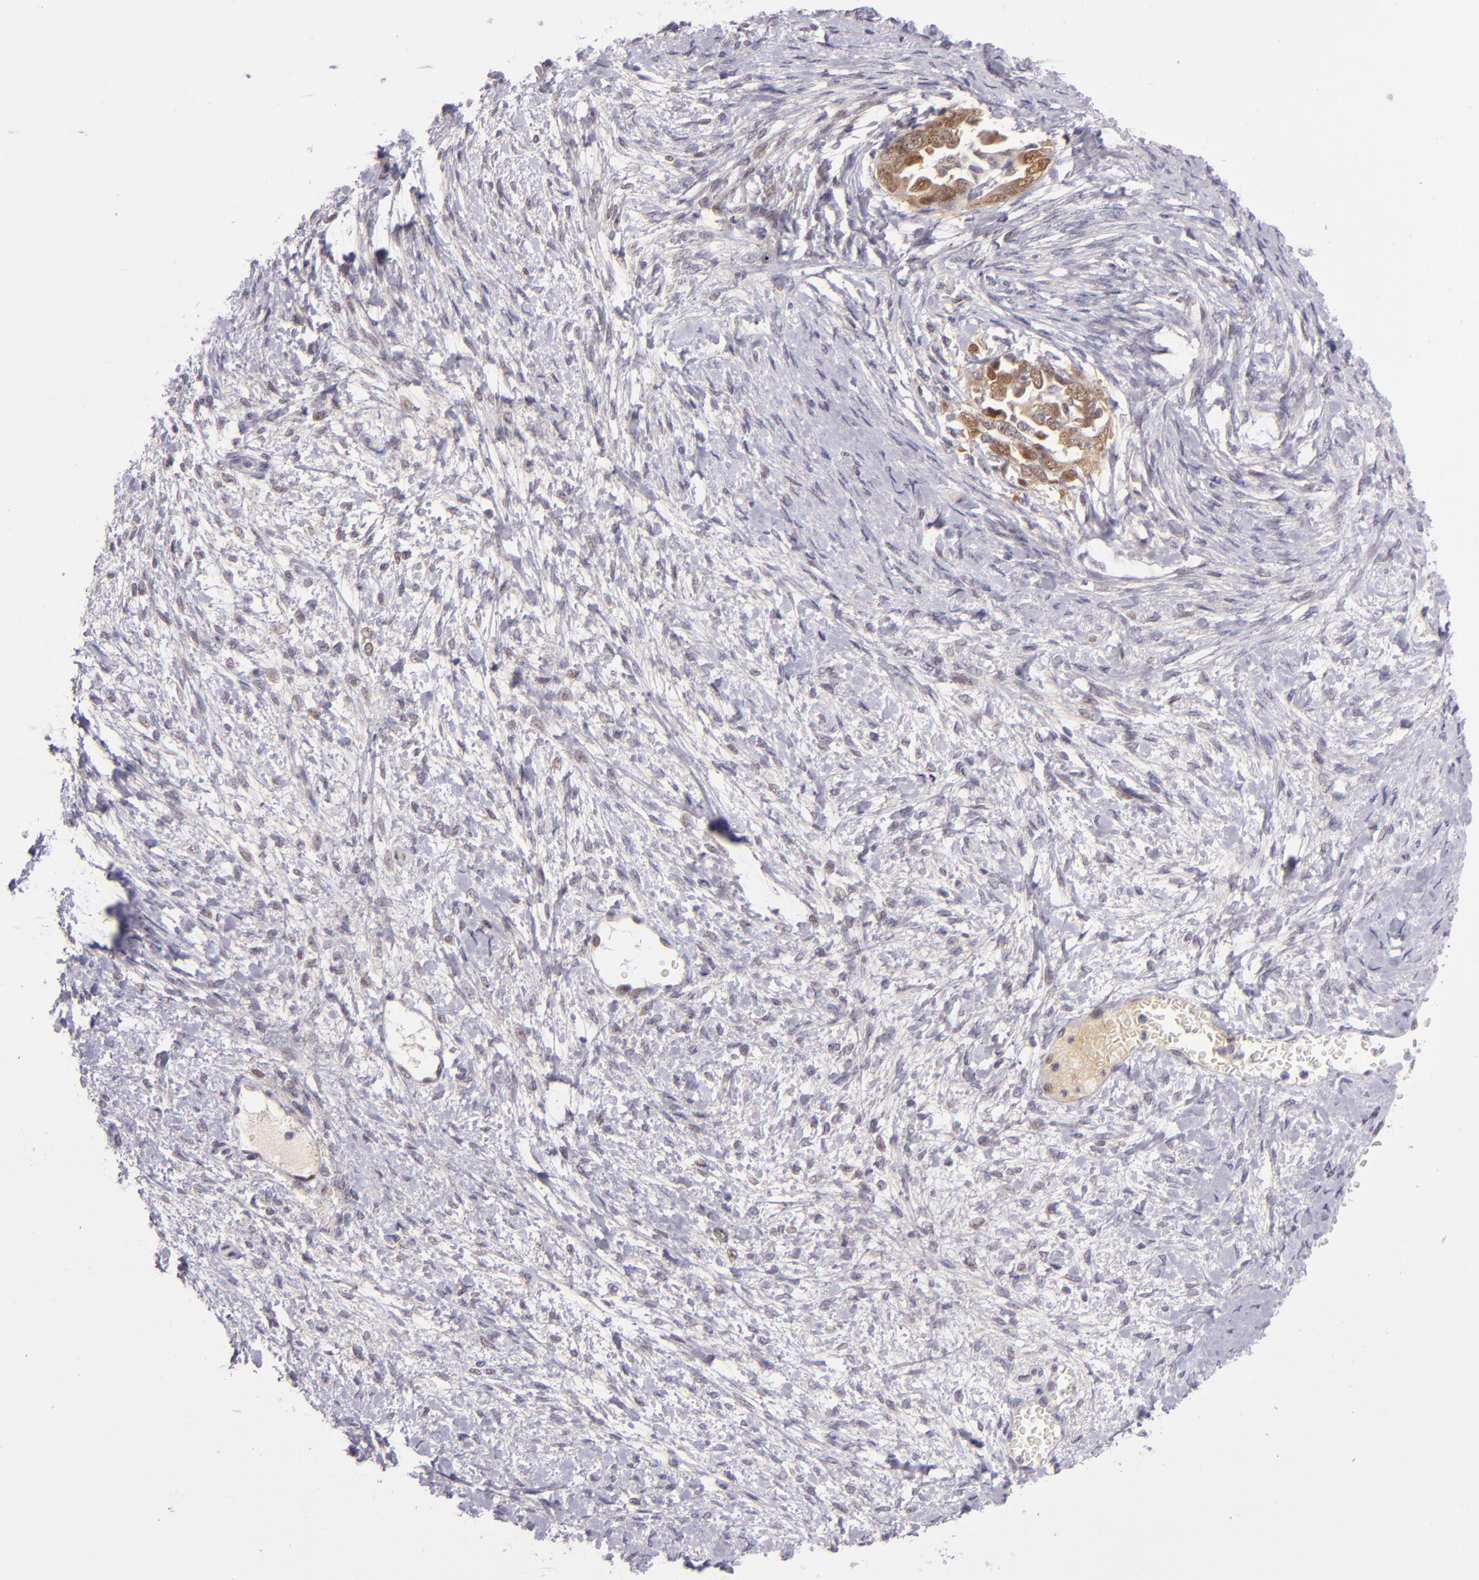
{"staining": {"intensity": "moderate", "quantity": "25%-75%", "location": "cytoplasmic/membranous,nuclear"}, "tissue": "ovarian cancer", "cell_type": "Tumor cells", "image_type": "cancer", "snomed": [{"axis": "morphology", "description": "Cystadenocarcinoma, serous, NOS"}, {"axis": "topography", "description": "Ovary"}], "caption": "Immunohistochemistry (IHC) micrograph of neoplastic tissue: ovarian cancer stained using immunohistochemistry reveals medium levels of moderate protein expression localized specifically in the cytoplasmic/membranous and nuclear of tumor cells, appearing as a cytoplasmic/membranous and nuclear brown color.", "gene": "CSE1L", "patient": {"sex": "female", "age": 69}}